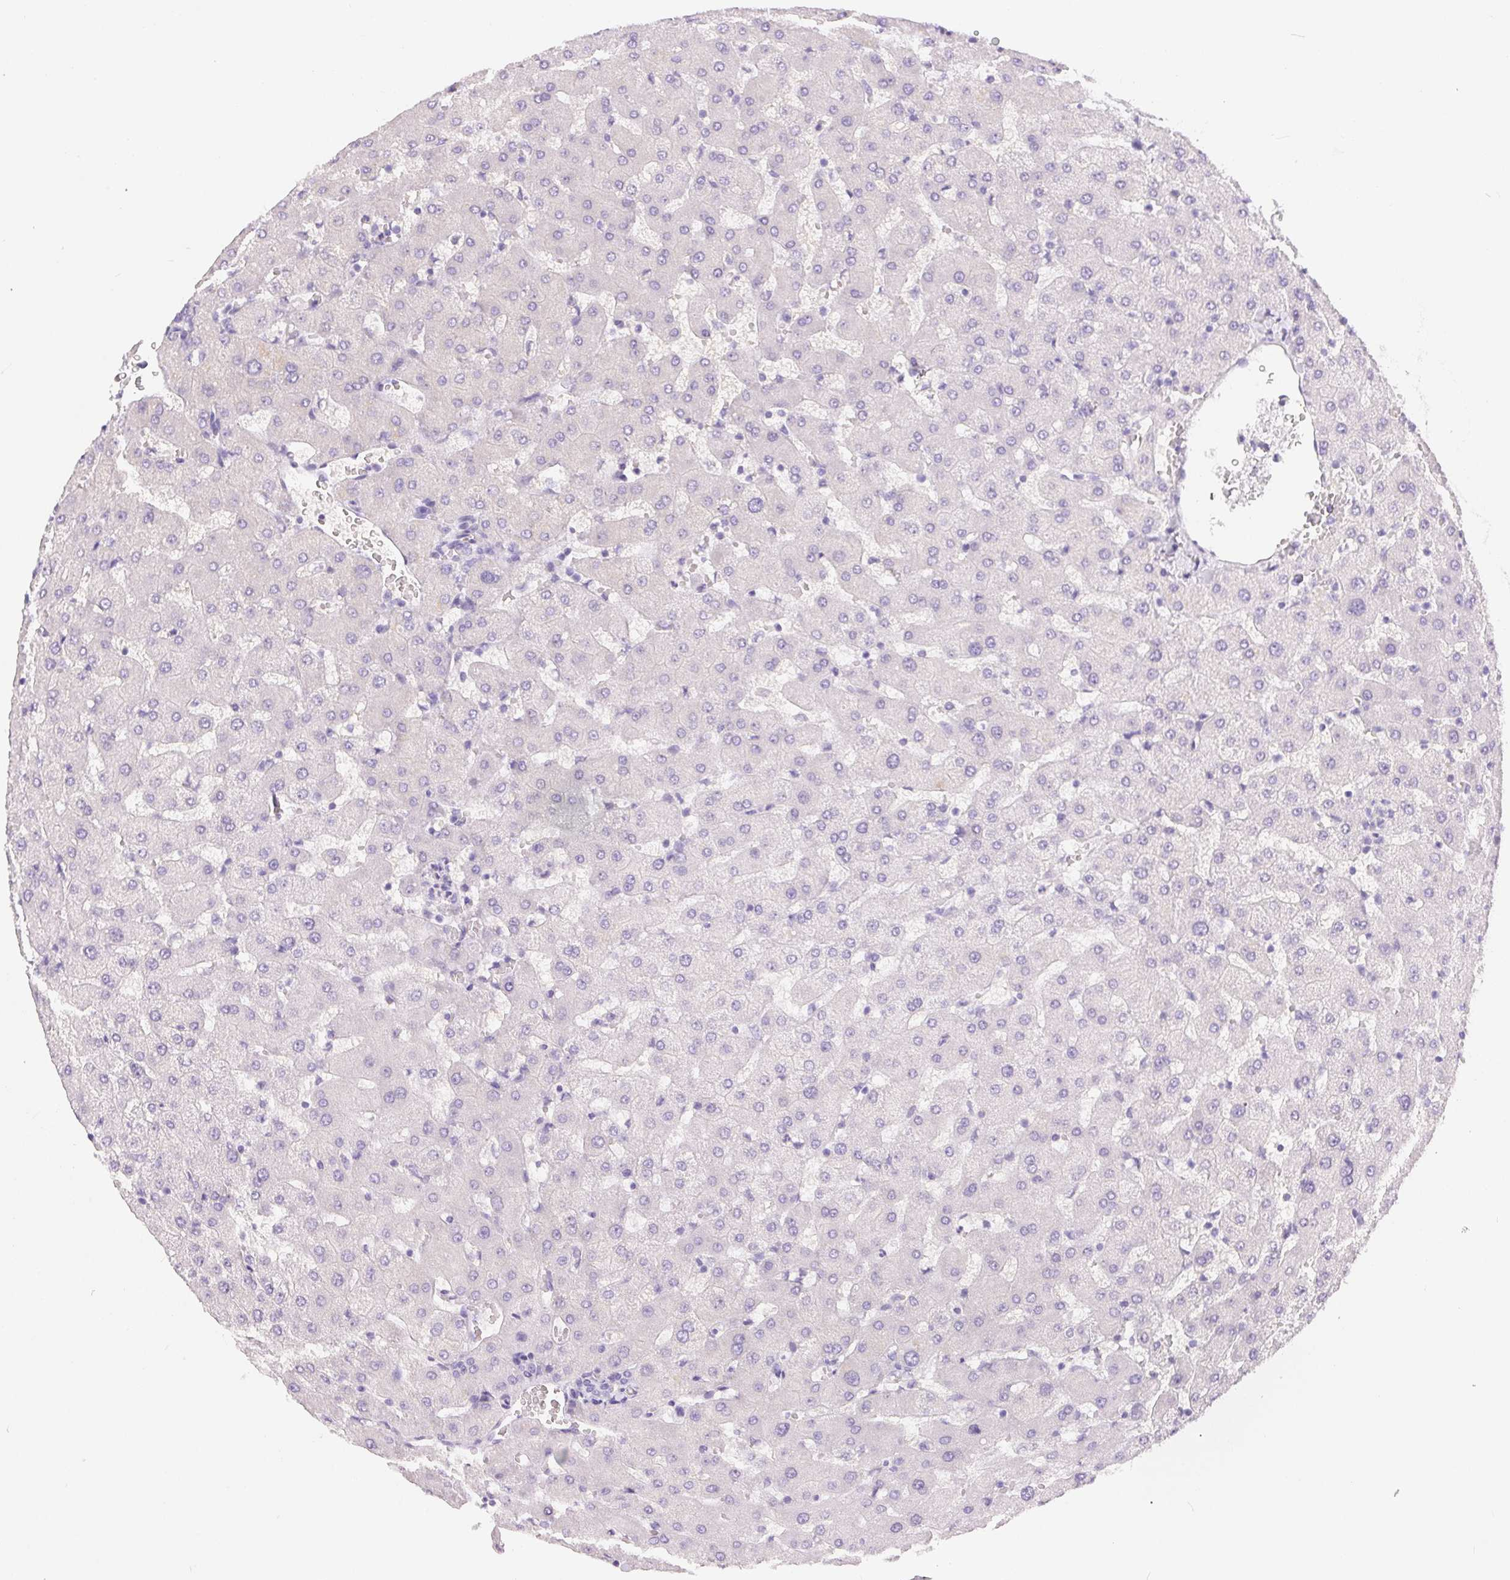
{"staining": {"intensity": "negative", "quantity": "none", "location": "none"}, "tissue": "liver", "cell_type": "Cholangiocytes", "image_type": "normal", "snomed": [{"axis": "morphology", "description": "Normal tissue, NOS"}, {"axis": "topography", "description": "Liver"}], "caption": "This histopathology image is of benign liver stained with IHC to label a protein in brown with the nuclei are counter-stained blue. There is no expression in cholangiocytes. The staining is performed using DAB brown chromogen with nuclei counter-stained in using hematoxylin.", "gene": "XDH", "patient": {"sex": "female", "age": 63}}